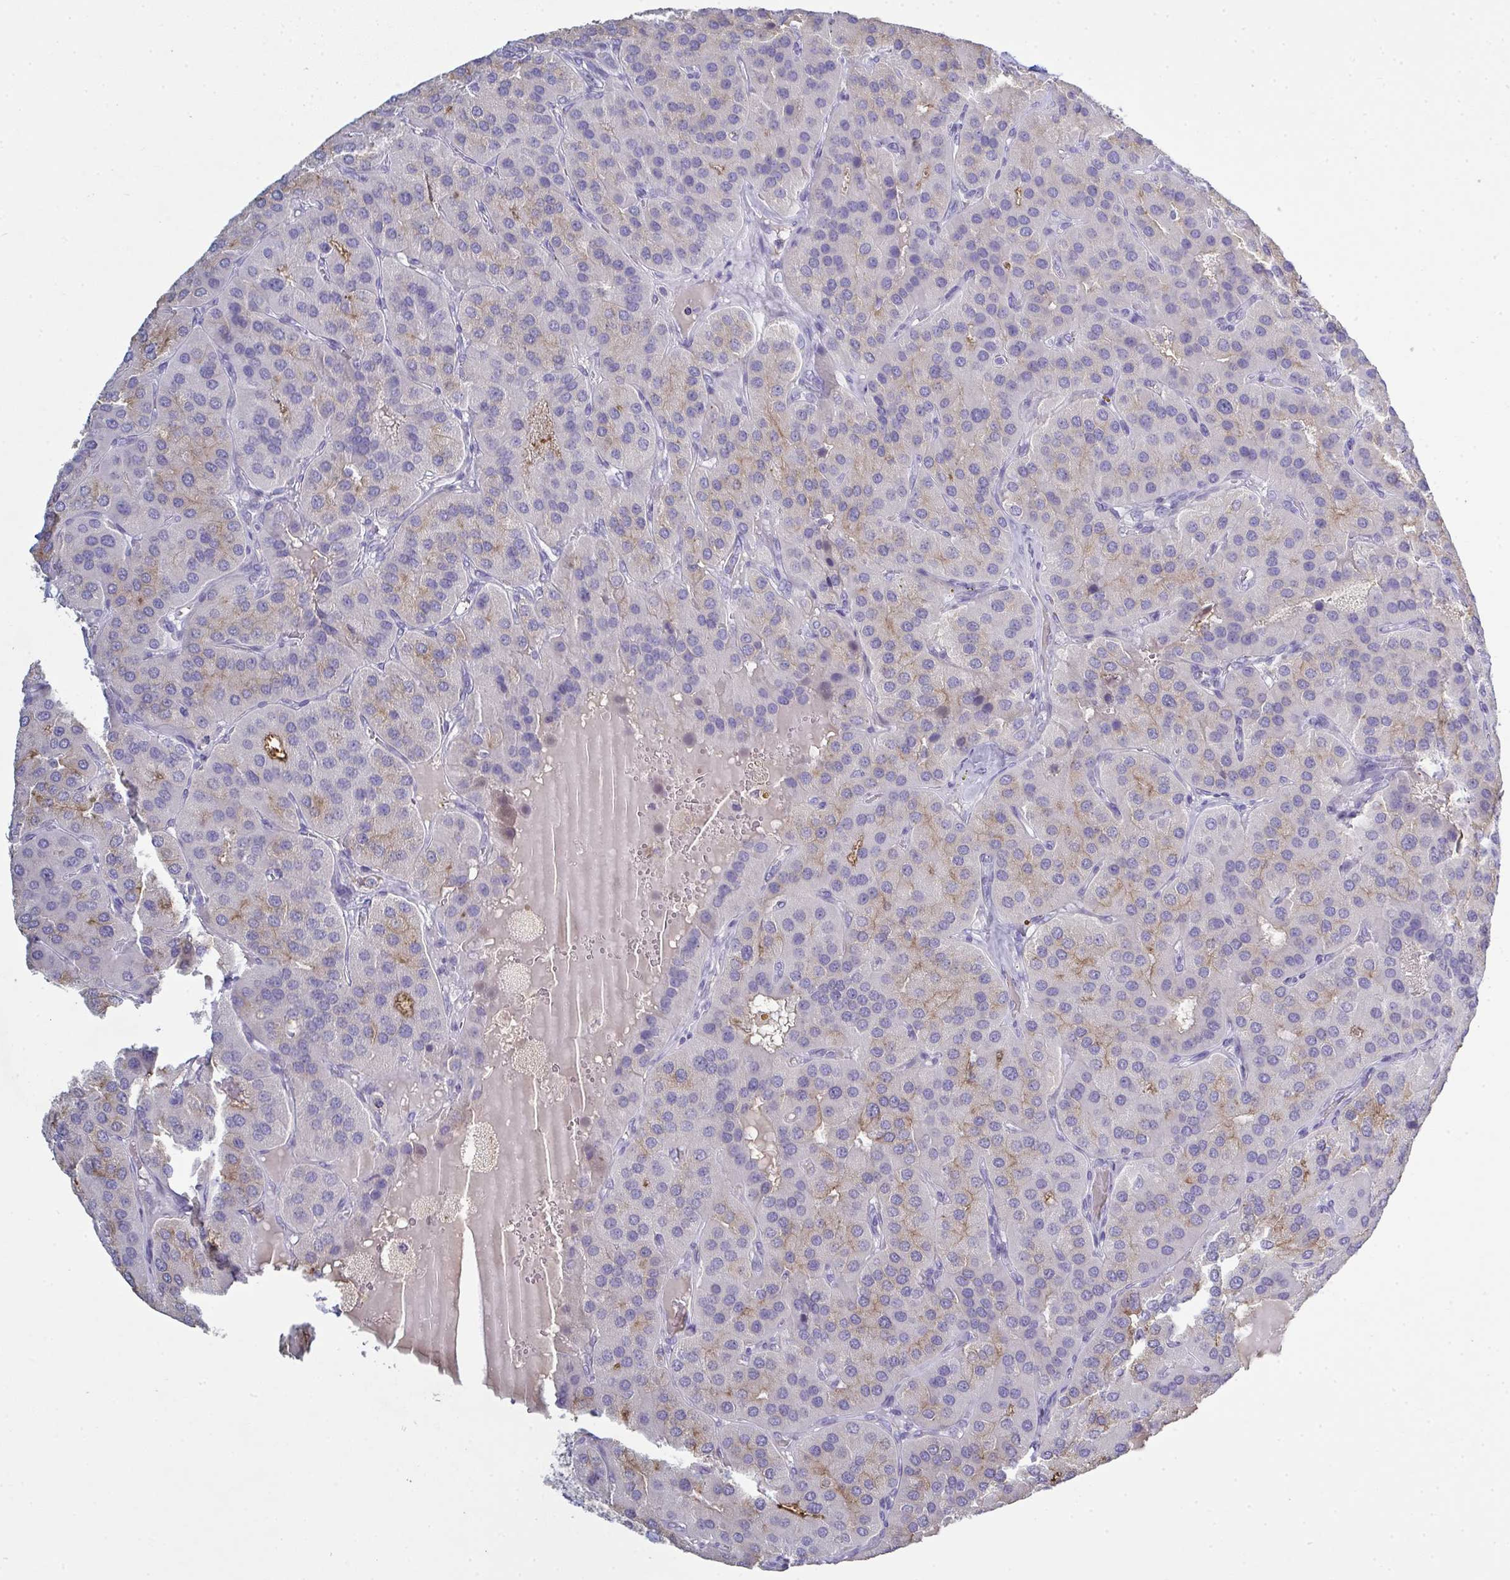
{"staining": {"intensity": "weak", "quantity": "<25%", "location": "cytoplasmic/membranous"}, "tissue": "parathyroid gland", "cell_type": "Glandular cells", "image_type": "normal", "snomed": [{"axis": "morphology", "description": "Normal tissue, NOS"}, {"axis": "morphology", "description": "Adenoma, NOS"}, {"axis": "topography", "description": "Parathyroid gland"}], "caption": "A micrograph of human parathyroid gland is negative for staining in glandular cells. Nuclei are stained in blue.", "gene": "ADAM21", "patient": {"sex": "female", "age": 86}}